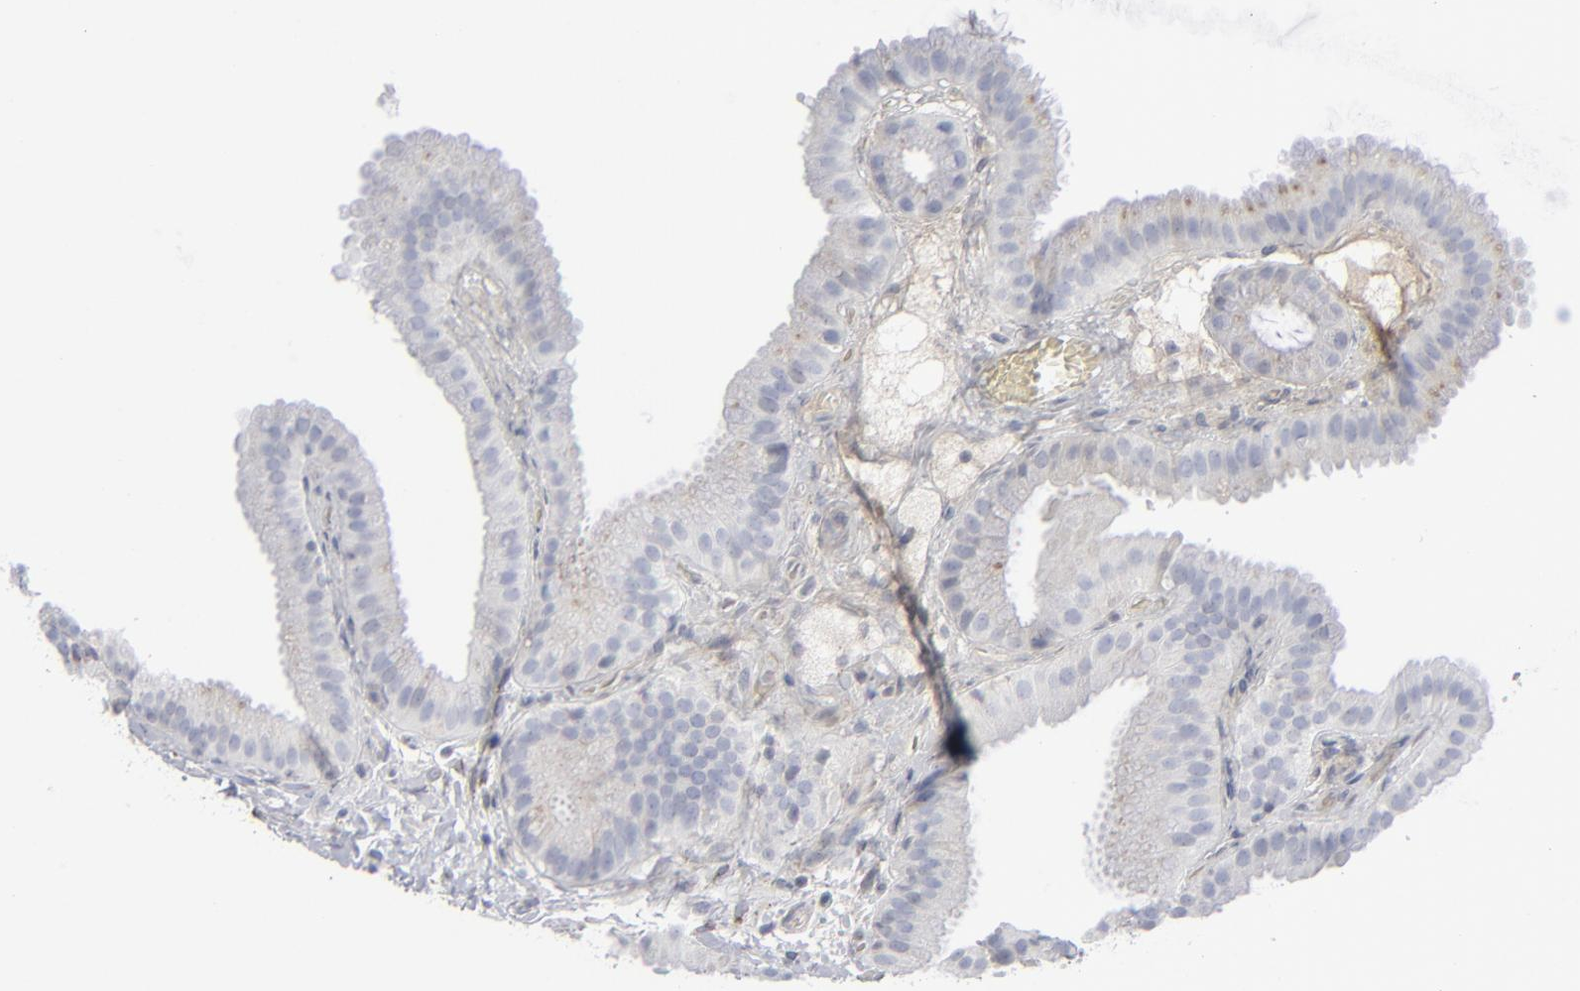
{"staining": {"intensity": "negative", "quantity": "none", "location": "none"}, "tissue": "gallbladder", "cell_type": "Glandular cells", "image_type": "normal", "snomed": [{"axis": "morphology", "description": "Normal tissue, NOS"}, {"axis": "topography", "description": "Gallbladder"}], "caption": "Glandular cells are negative for brown protein staining in unremarkable gallbladder.", "gene": "SPARC", "patient": {"sex": "female", "age": 63}}